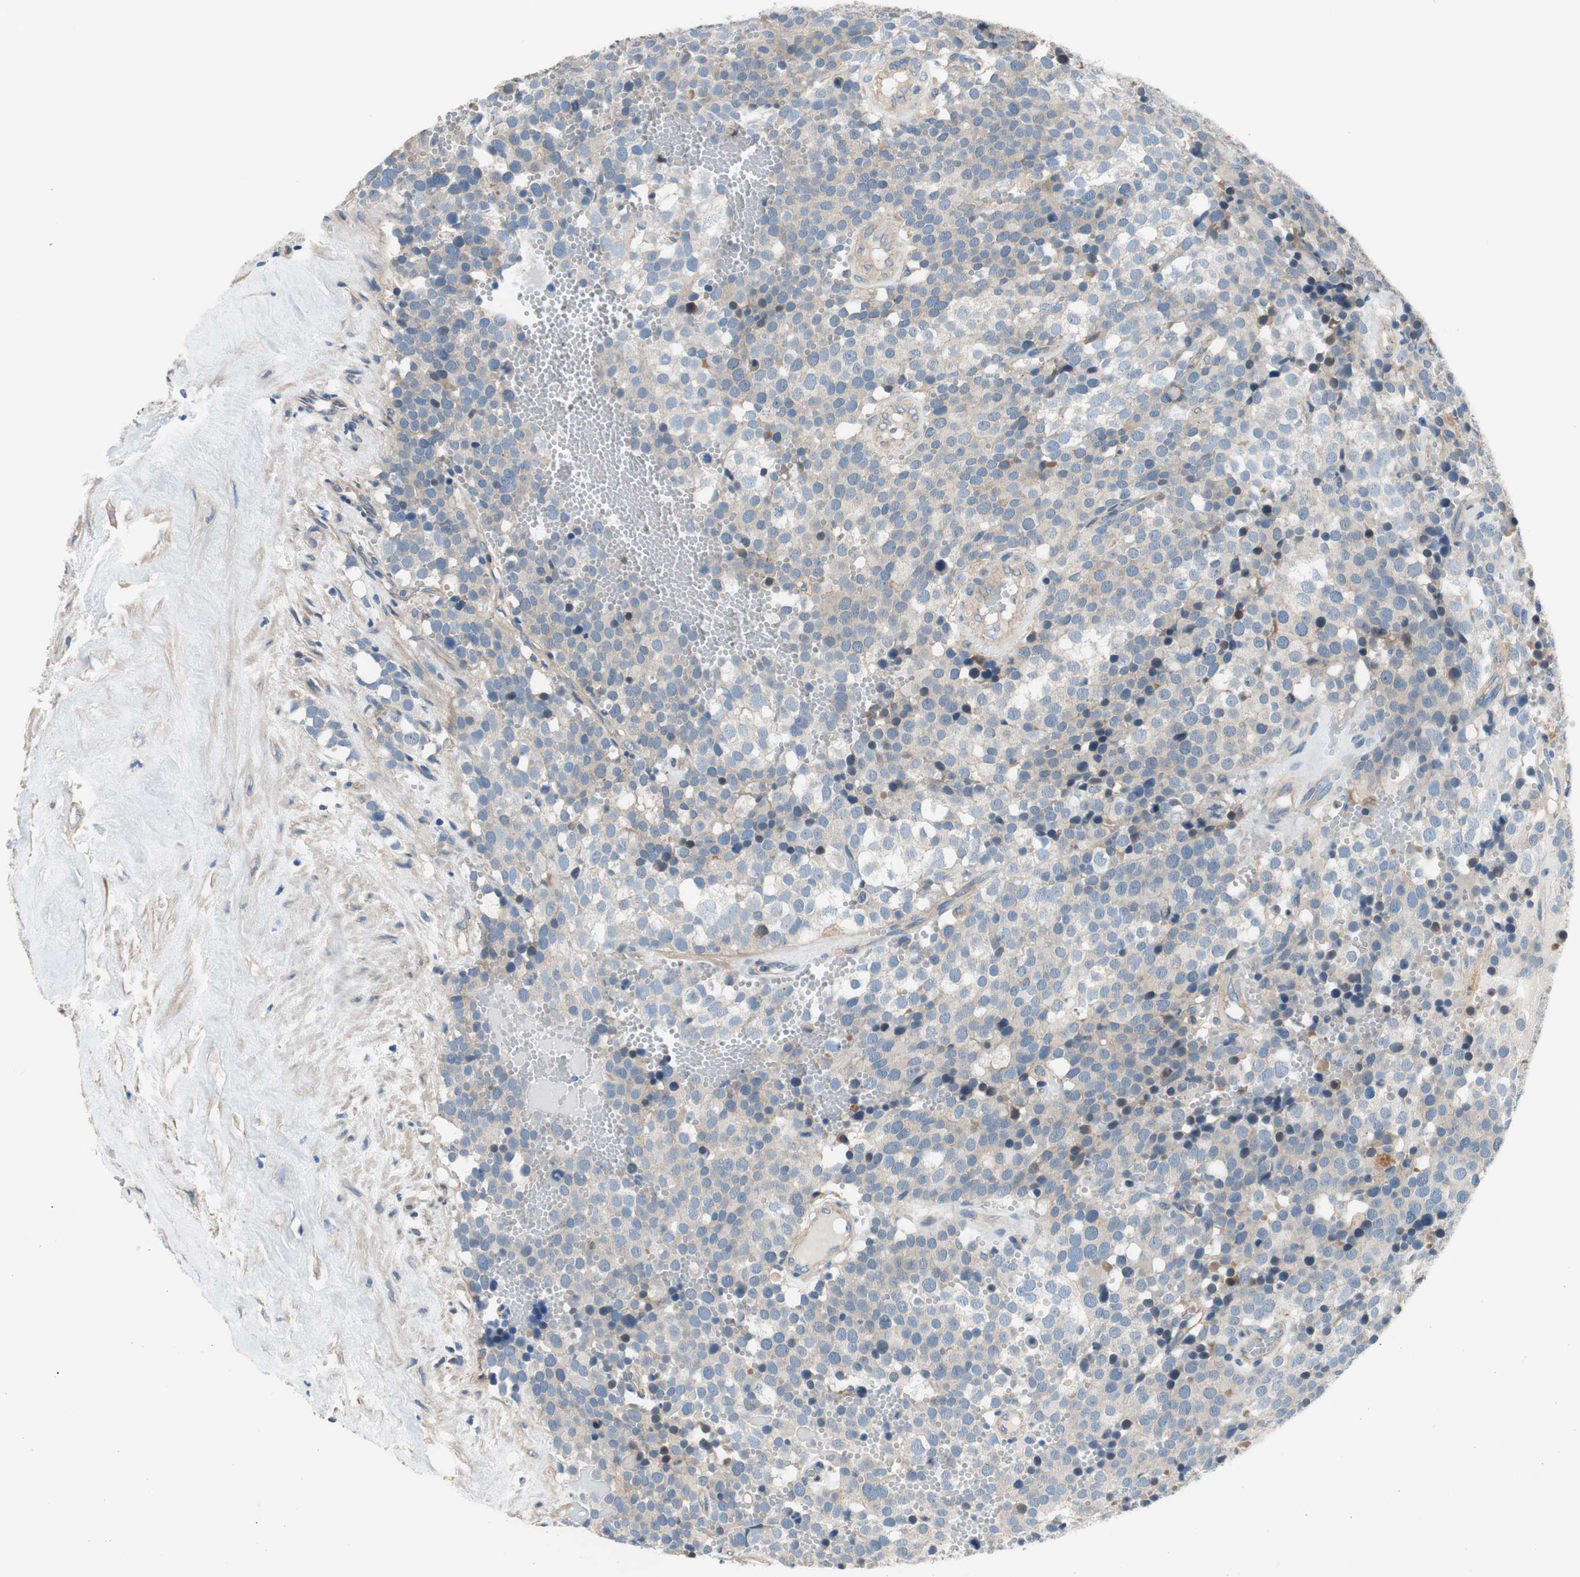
{"staining": {"intensity": "weak", "quantity": "25%-75%", "location": "cytoplasmic/membranous"}, "tissue": "testis cancer", "cell_type": "Tumor cells", "image_type": "cancer", "snomed": [{"axis": "morphology", "description": "Seminoma, NOS"}, {"axis": "topography", "description": "Testis"}], "caption": "Protein analysis of seminoma (testis) tissue reveals weak cytoplasmic/membranous expression in approximately 25%-75% of tumor cells.", "gene": "CALML3", "patient": {"sex": "male", "age": 71}}